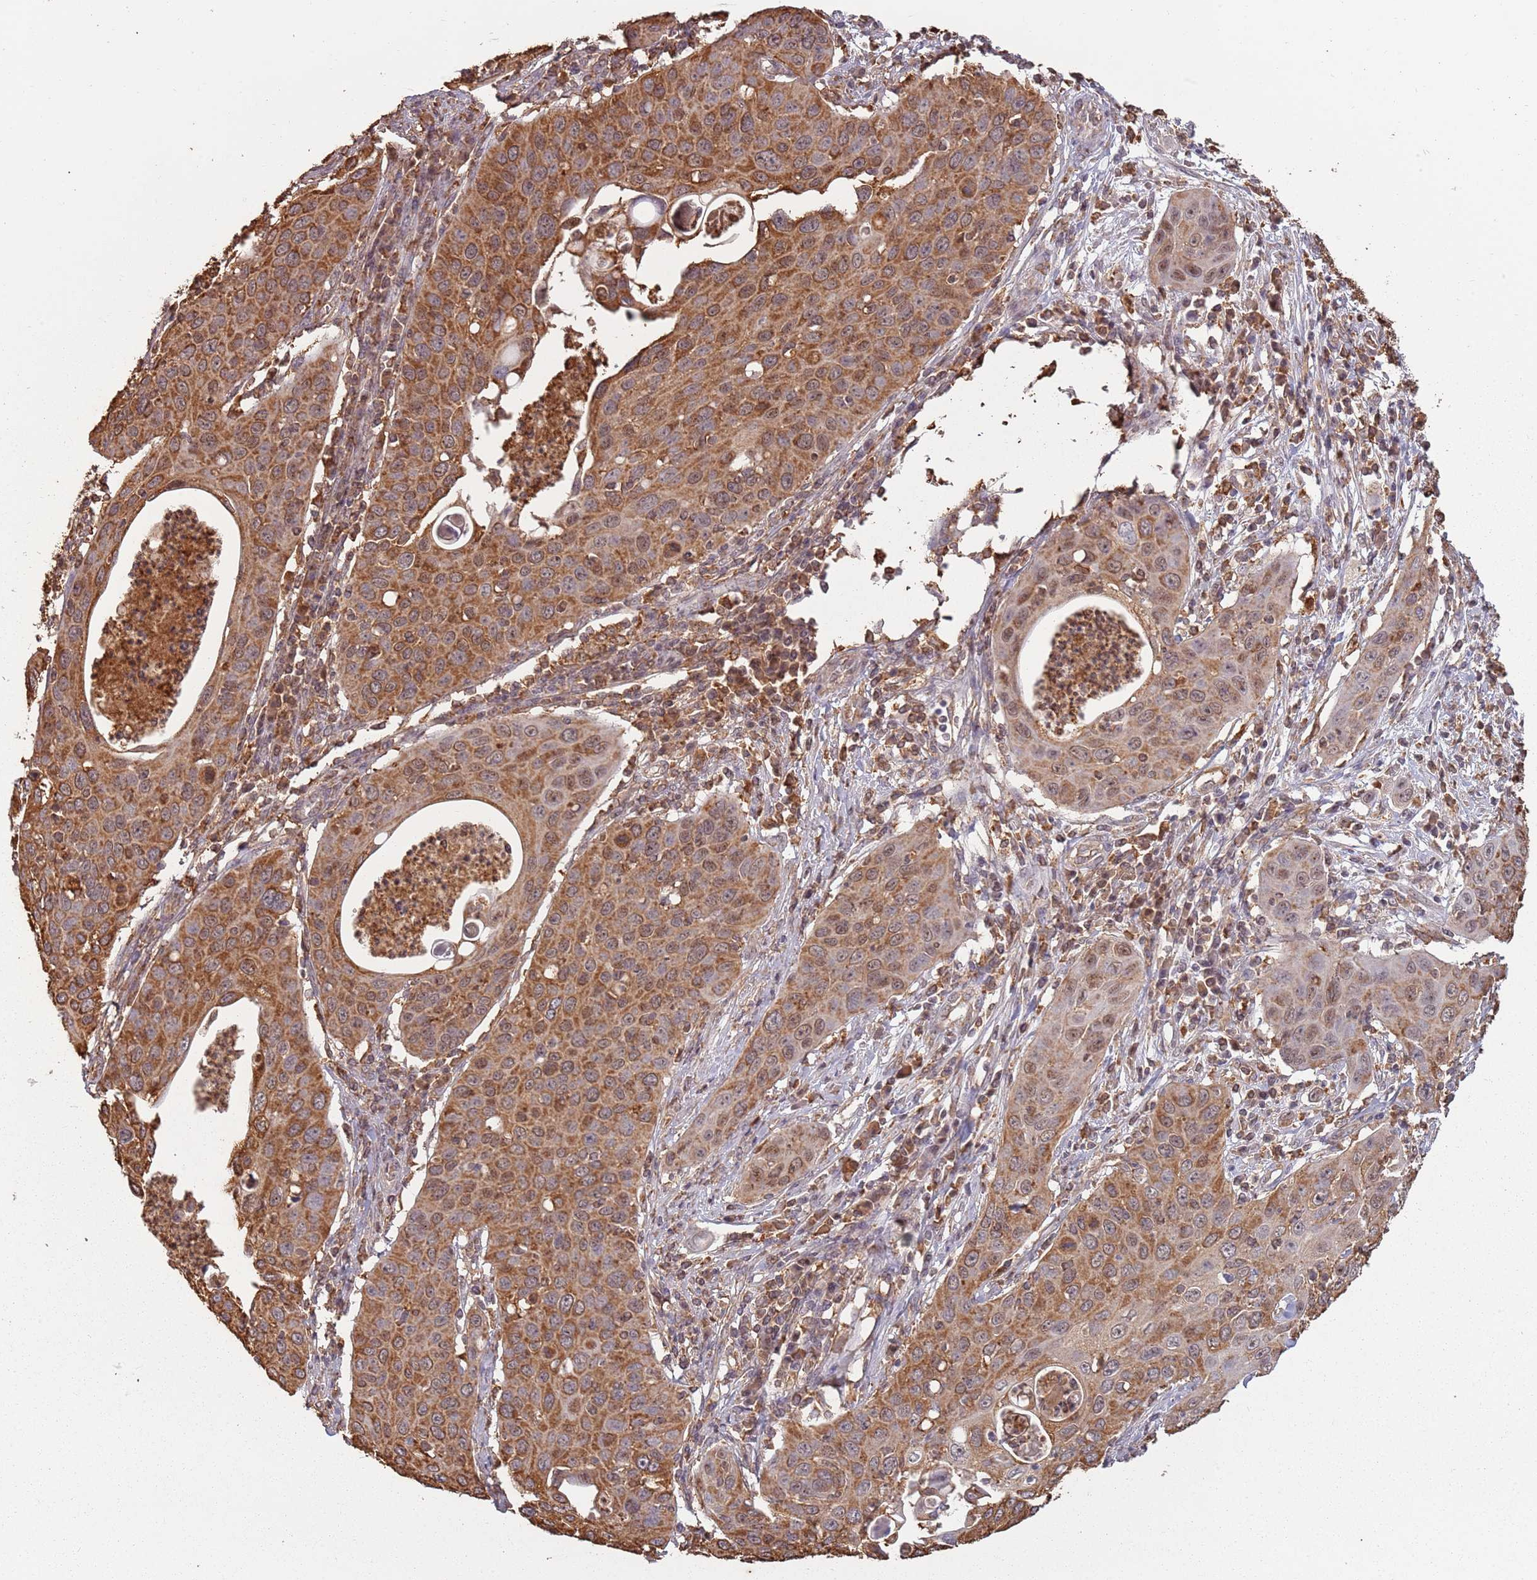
{"staining": {"intensity": "moderate", "quantity": ">75%", "location": "cytoplasmic/membranous"}, "tissue": "cervical cancer", "cell_type": "Tumor cells", "image_type": "cancer", "snomed": [{"axis": "morphology", "description": "Squamous cell carcinoma, NOS"}, {"axis": "topography", "description": "Cervix"}], "caption": "Tumor cells demonstrate moderate cytoplasmic/membranous positivity in approximately >75% of cells in cervical squamous cell carcinoma. (Stains: DAB in brown, nuclei in blue, Microscopy: brightfield microscopy at high magnification).", "gene": "ATOSB", "patient": {"sex": "female", "age": 36}}